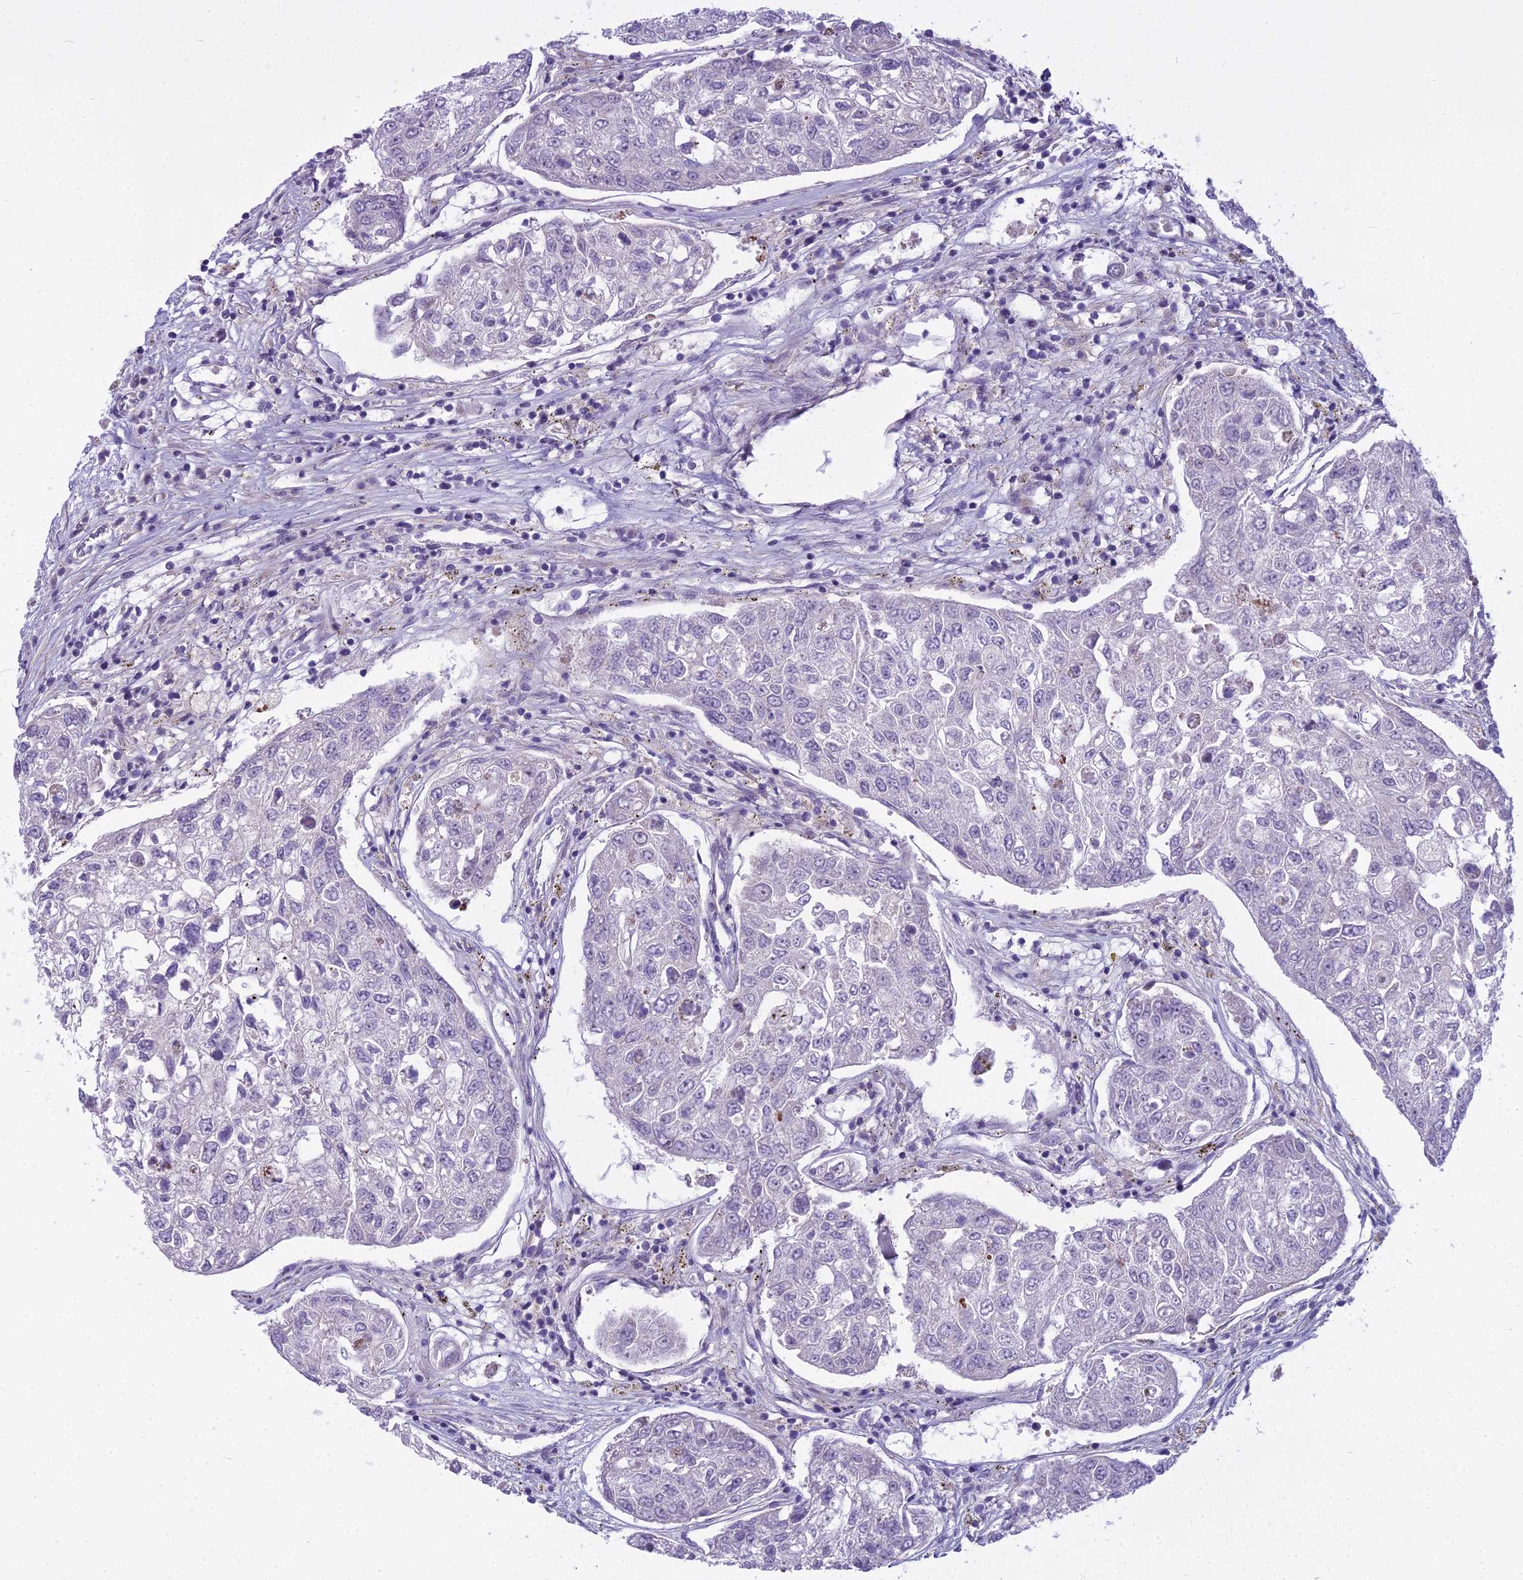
{"staining": {"intensity": "negative", "quantity": "none", "location": "none"}, "tissue": "urothelial cancer", "cell_type": "Tumor cells", "image_type": "cancer", "snomed": [{"axis": "morphology", "description": "Urothelial carcinoma, High grade"}, {"axis": "topography", "description": "Lymph node"}, {"axis": "topography", "description": "Urinary bladder"}], "caption": "An immunohistochemistry photomicrograph of high-grade urothelial carcinoma is shown. There is no staining in tumor cells of high-grade urothelial carcinoma. Brightfield microscopy of IHC stained with DAB (3,3'-diaminobenzidine) (brown) and hematoxylin (blue), captured at high magnification.", "gene": "PCDHB14", "patient": {"sex": "male", "age": 51}}